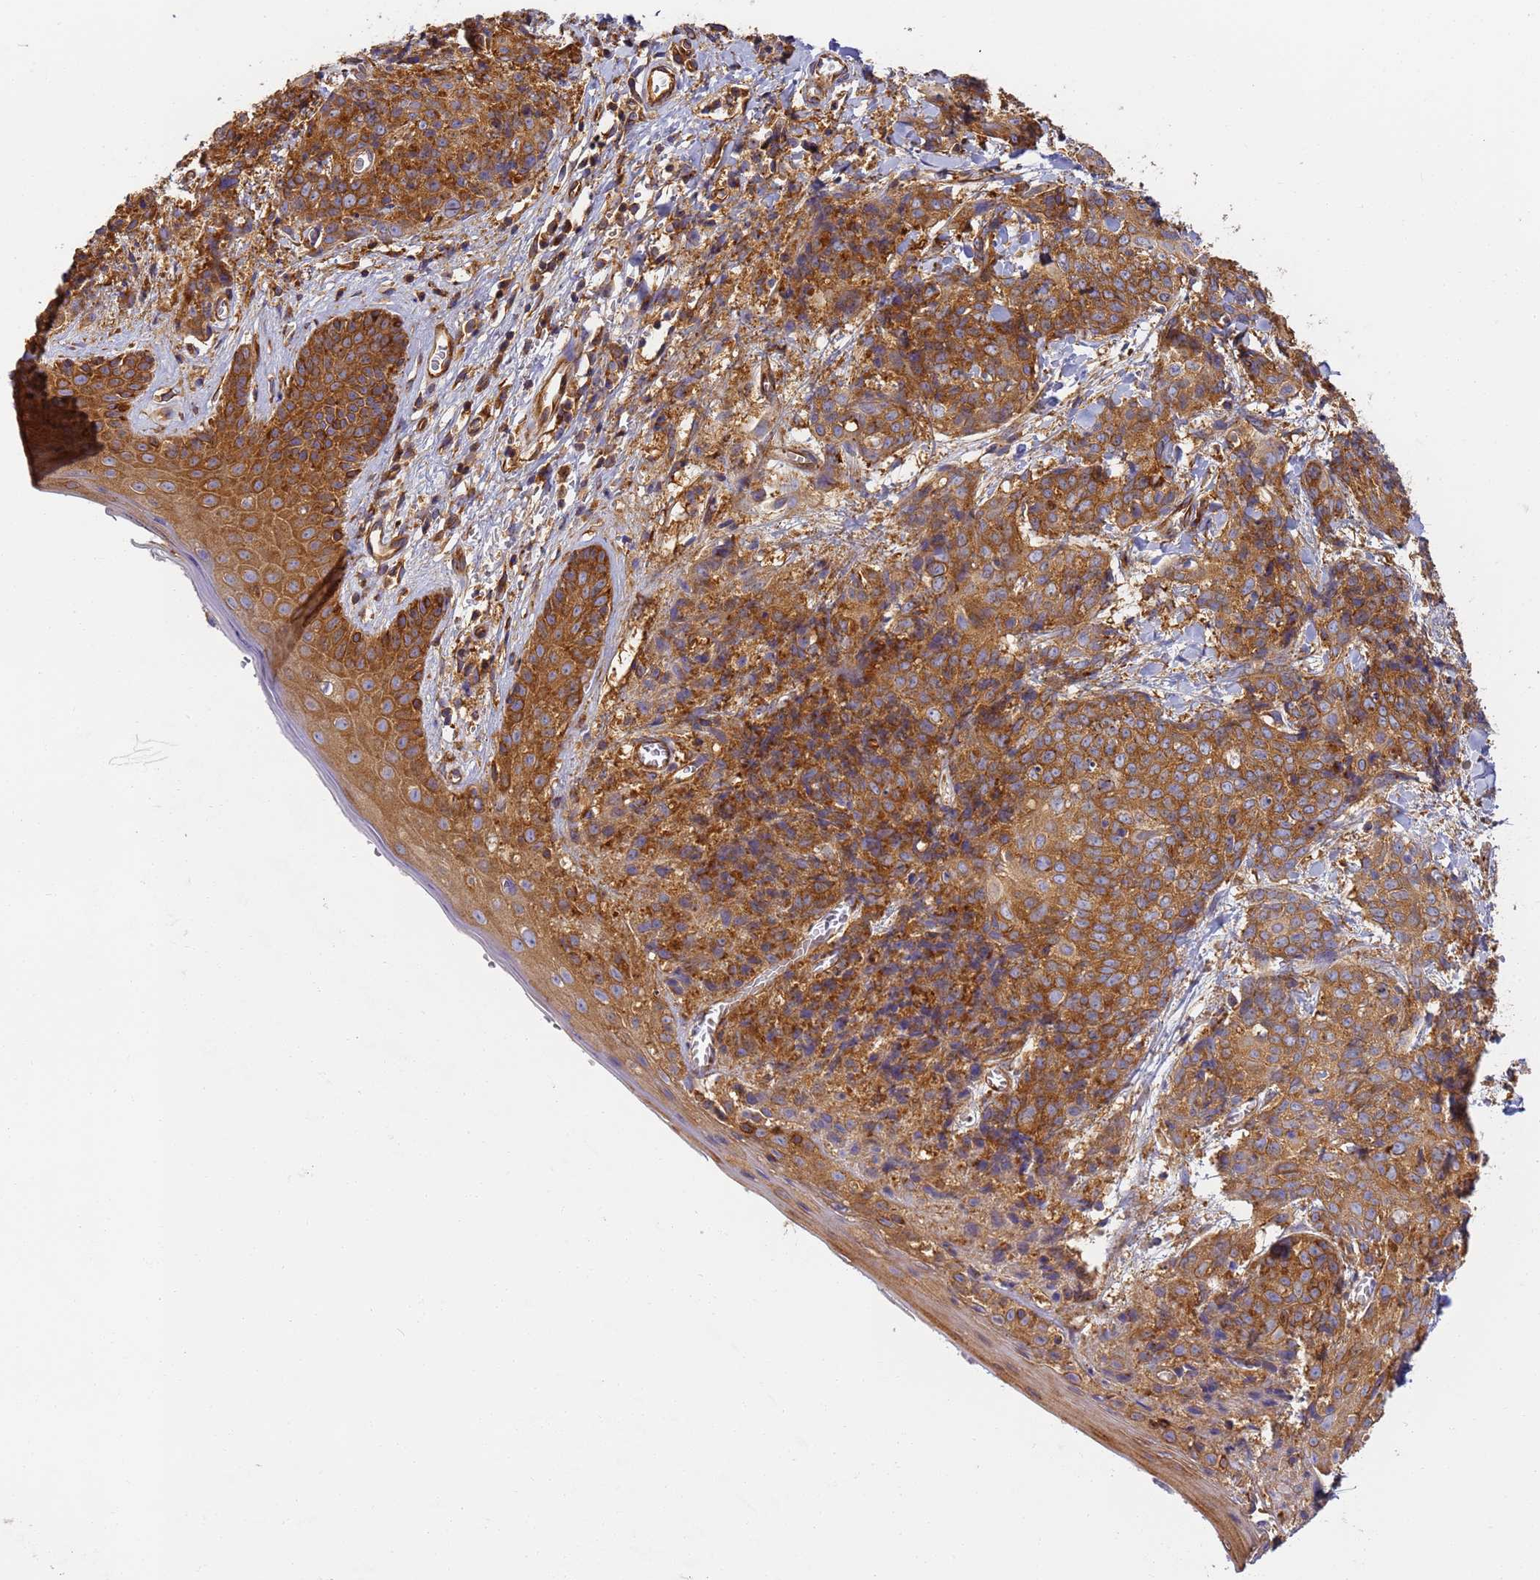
{"staining": {"intensity": "strong", "quantity": ">75%", "location": "cytoplasmic/membranous"}, "tissue": "skin cancer", "cell_type": "Tumor cells", "image_type": "cancer", "snomed": [{"axis": "morphology", "description": "Squamous cell carcinoma, NOS"}, {"axis": "topography", "description": "Skin"}, {"axis": "topography", "description": "Vulva"}], "caption": "Skin squamous cell carcinoma stained for a protein (brown) demonstrates strong cytoplasmic/membranous positive expression in about >75% of tumor cells.", "gene": "DYNC1I2", "patient": {"sex": "female", "age": 85}}